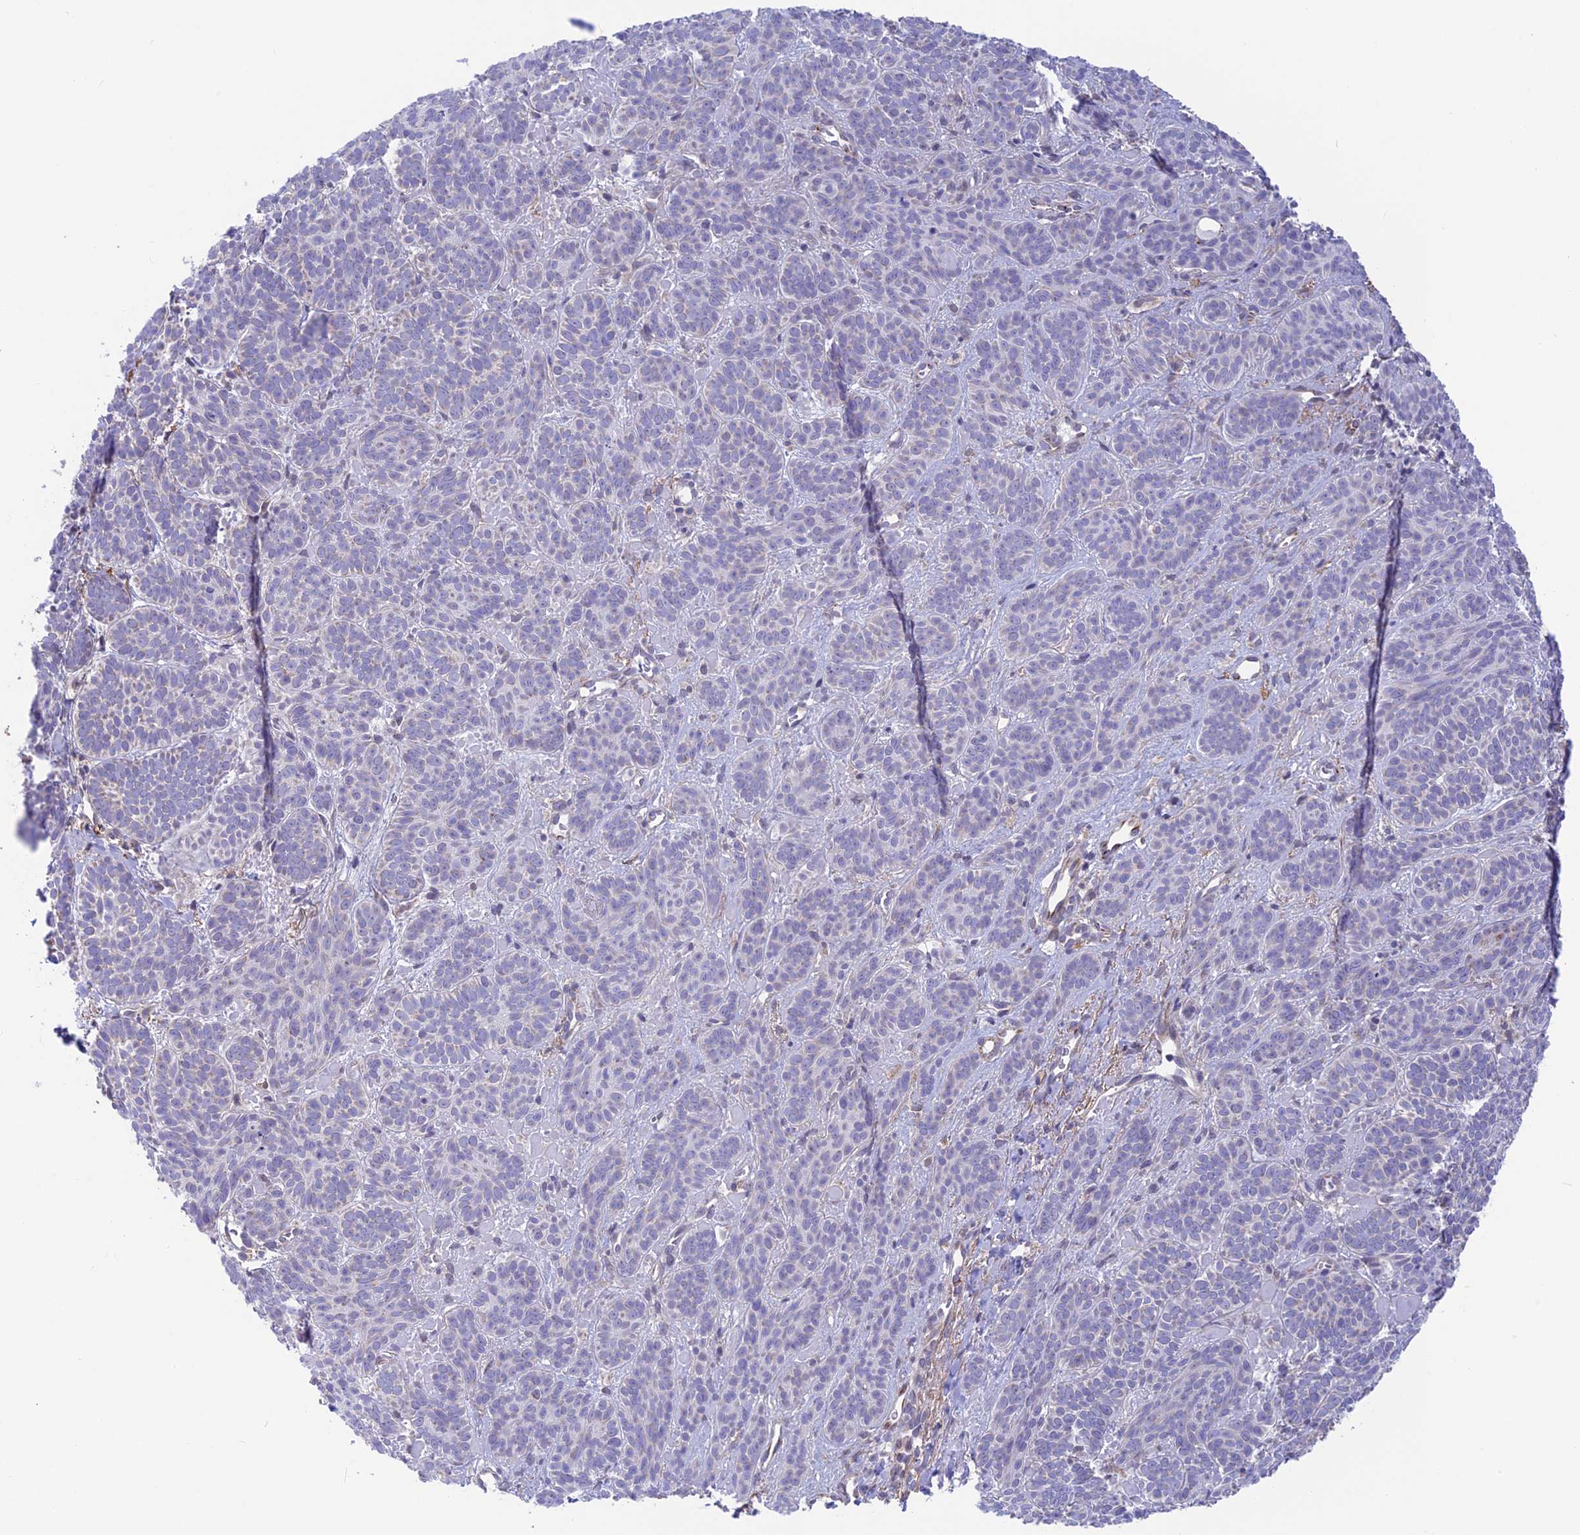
{"staining": {"intensity": "negative", "quantity": "none", "location": "none"}, "tissue": "skin cancer", "cell_type": "Tumor cells", "image_type": "cancer", "snomed": [{"axis": "morphology", "description": "Basal cell carcinoma"}, {"axis": "topography", "description": "Skin"}], "caption": "DAB immunohistochemical staining of human skin basal cell carcinoma reveals no significant staining in tumor cells.", "gene": "PLAC9", "patient": {"sex": "male", "age": 85}}